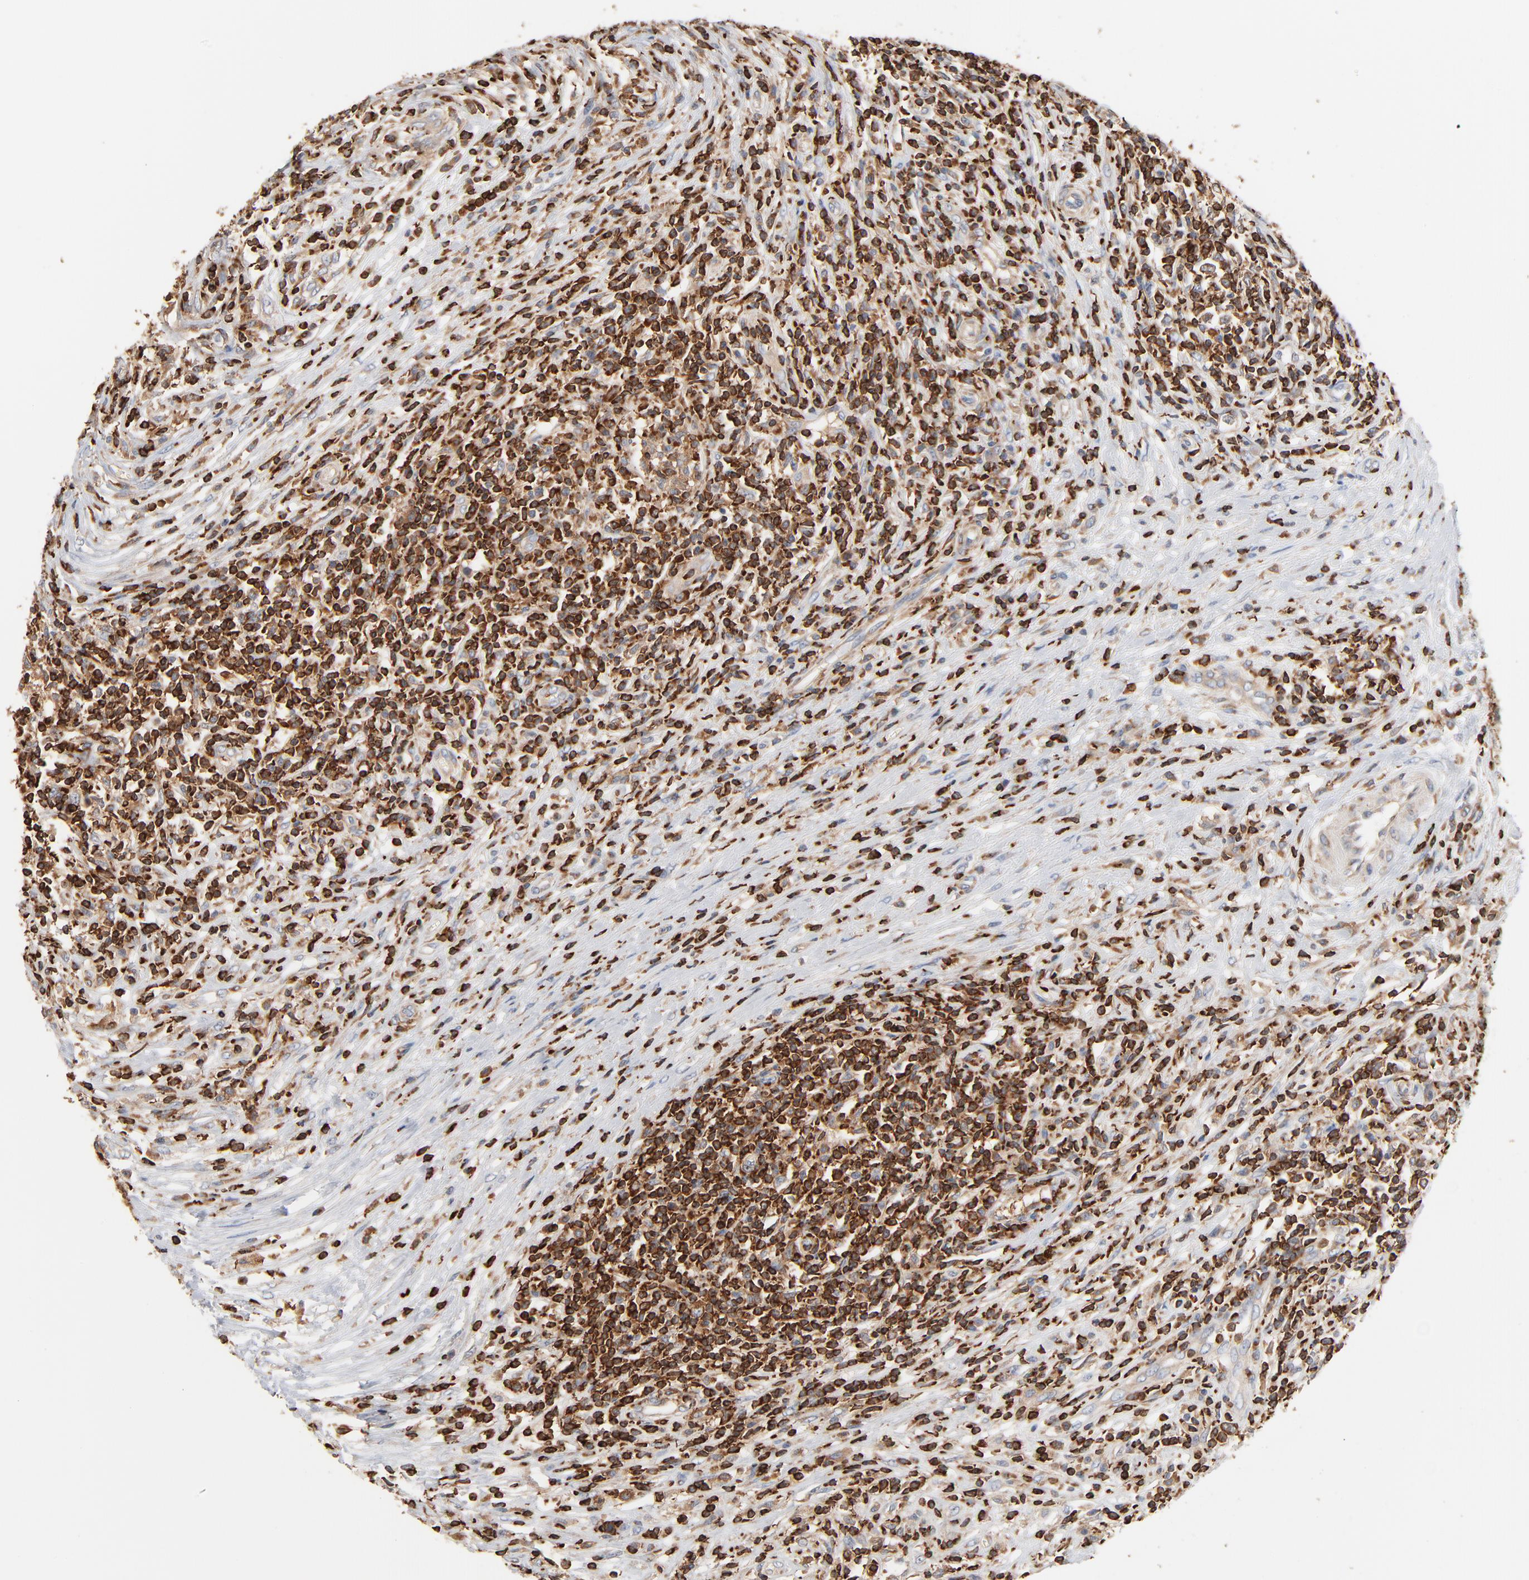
{"staining": {"intensity": "strong", "quantity": ">75%", "location": "cytoplasmic/membranous"}, "tissue": "lymphoma", "cell_type": "Tumor cells", "image_type": "cancer", "snomed": [{"axis": "morphology", "description": "Malignant lymphoma, non-Hodgkin's type, High grade"}, {"axis": "topography", "description": "Lymph node"}], "caption": "This image demonstrates immunohistochemistry (IHC) staining of human lymphoma, with high strong cytoplasmic/membranous positivity in approximately >75% of tumor cells.", "gene": "SH3KBP1", "patient": {"sex": "female", "age": 84}}